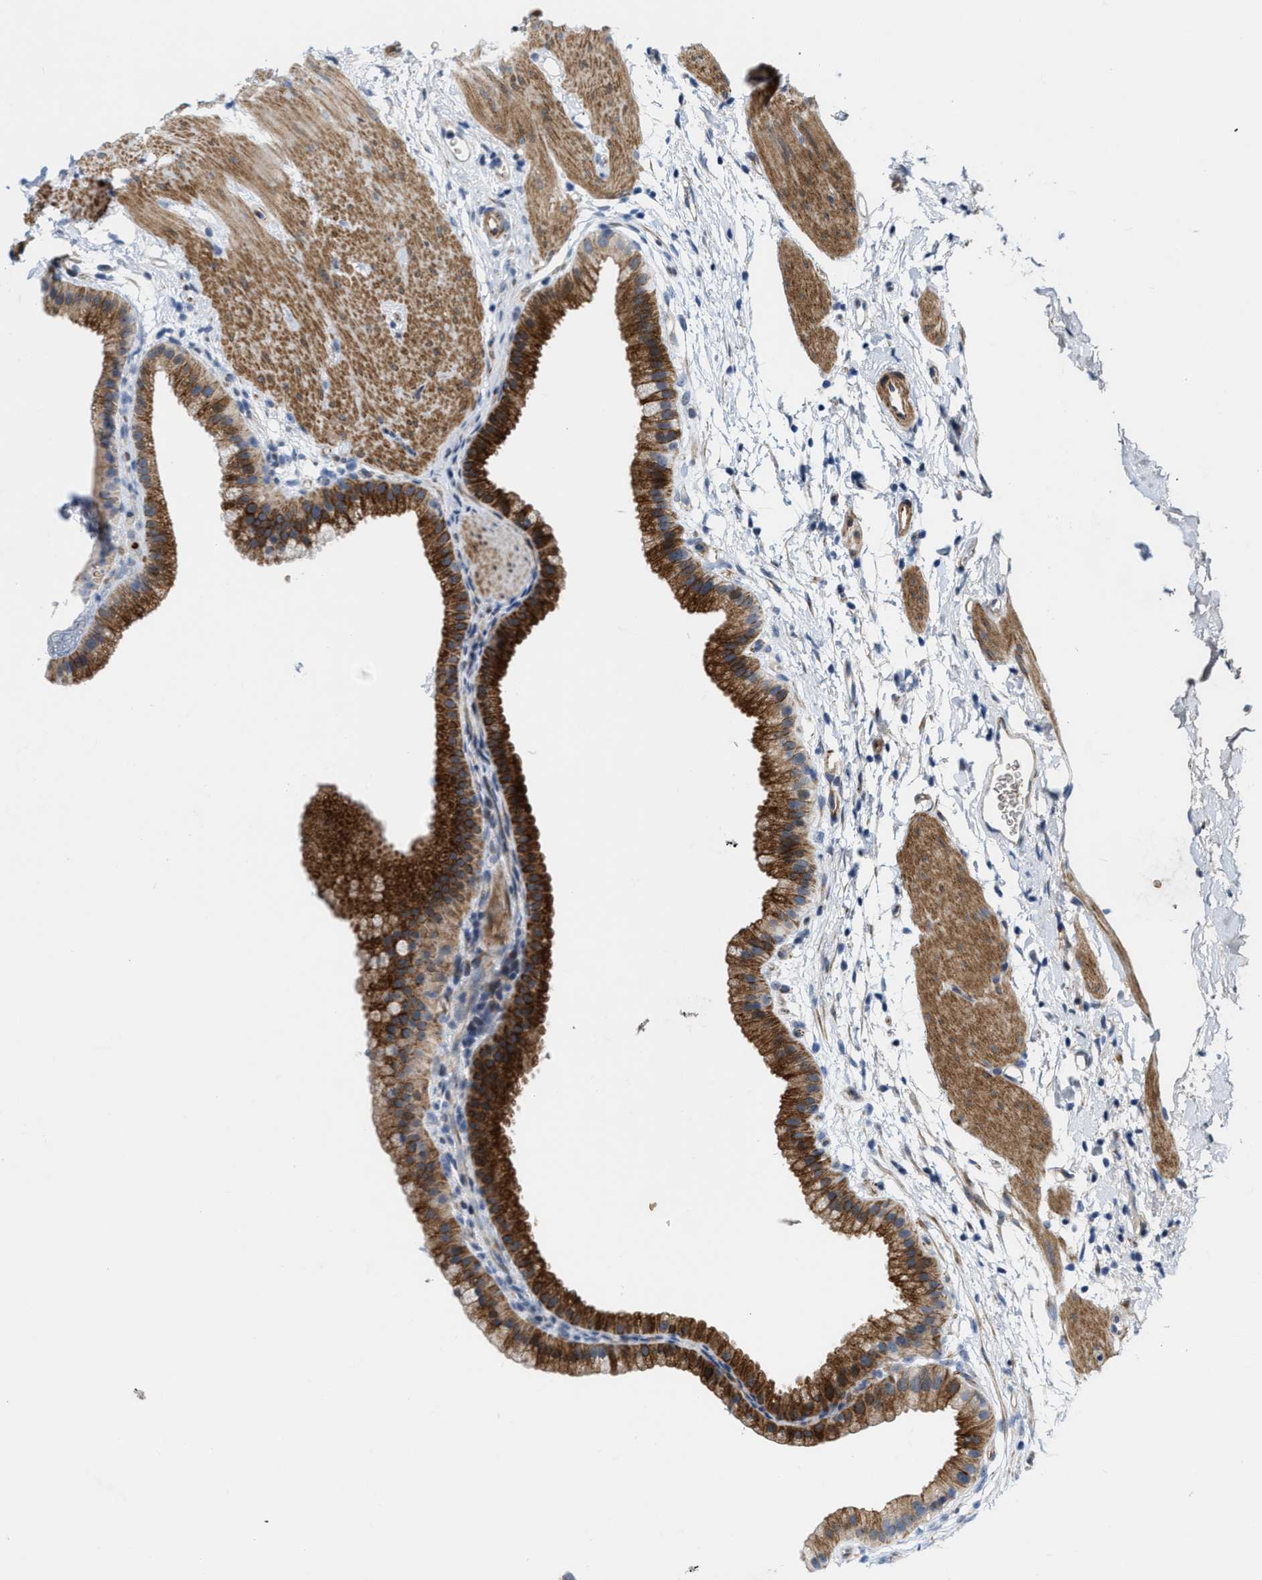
{"staining": {"intensity": "strong", "quantity": ">75%", "location": "cytoplasmic/membranous"}, "tissue": "gallbladder", "cell_type": "Glandular cells", "image_type": "normal", "snomed": [{"axis": "morphology", "description": "Normal tissue, NOS"}, {"axis": "topography", "description": "Gallbladder"}], "caption": "The micrograph displays staining of benign gallbladder, revealing strong cytoplasmic/membranous protein expression (brown color) within glandular cells. The staining is performed using DAB (3,3'-diaminobenzidine) brown chromogen to label protein expression. The nuclei are counter-stained blue using hematoxylin.", "gene": "POLR1F", "patient": {"sex": "female", "age": 64}}